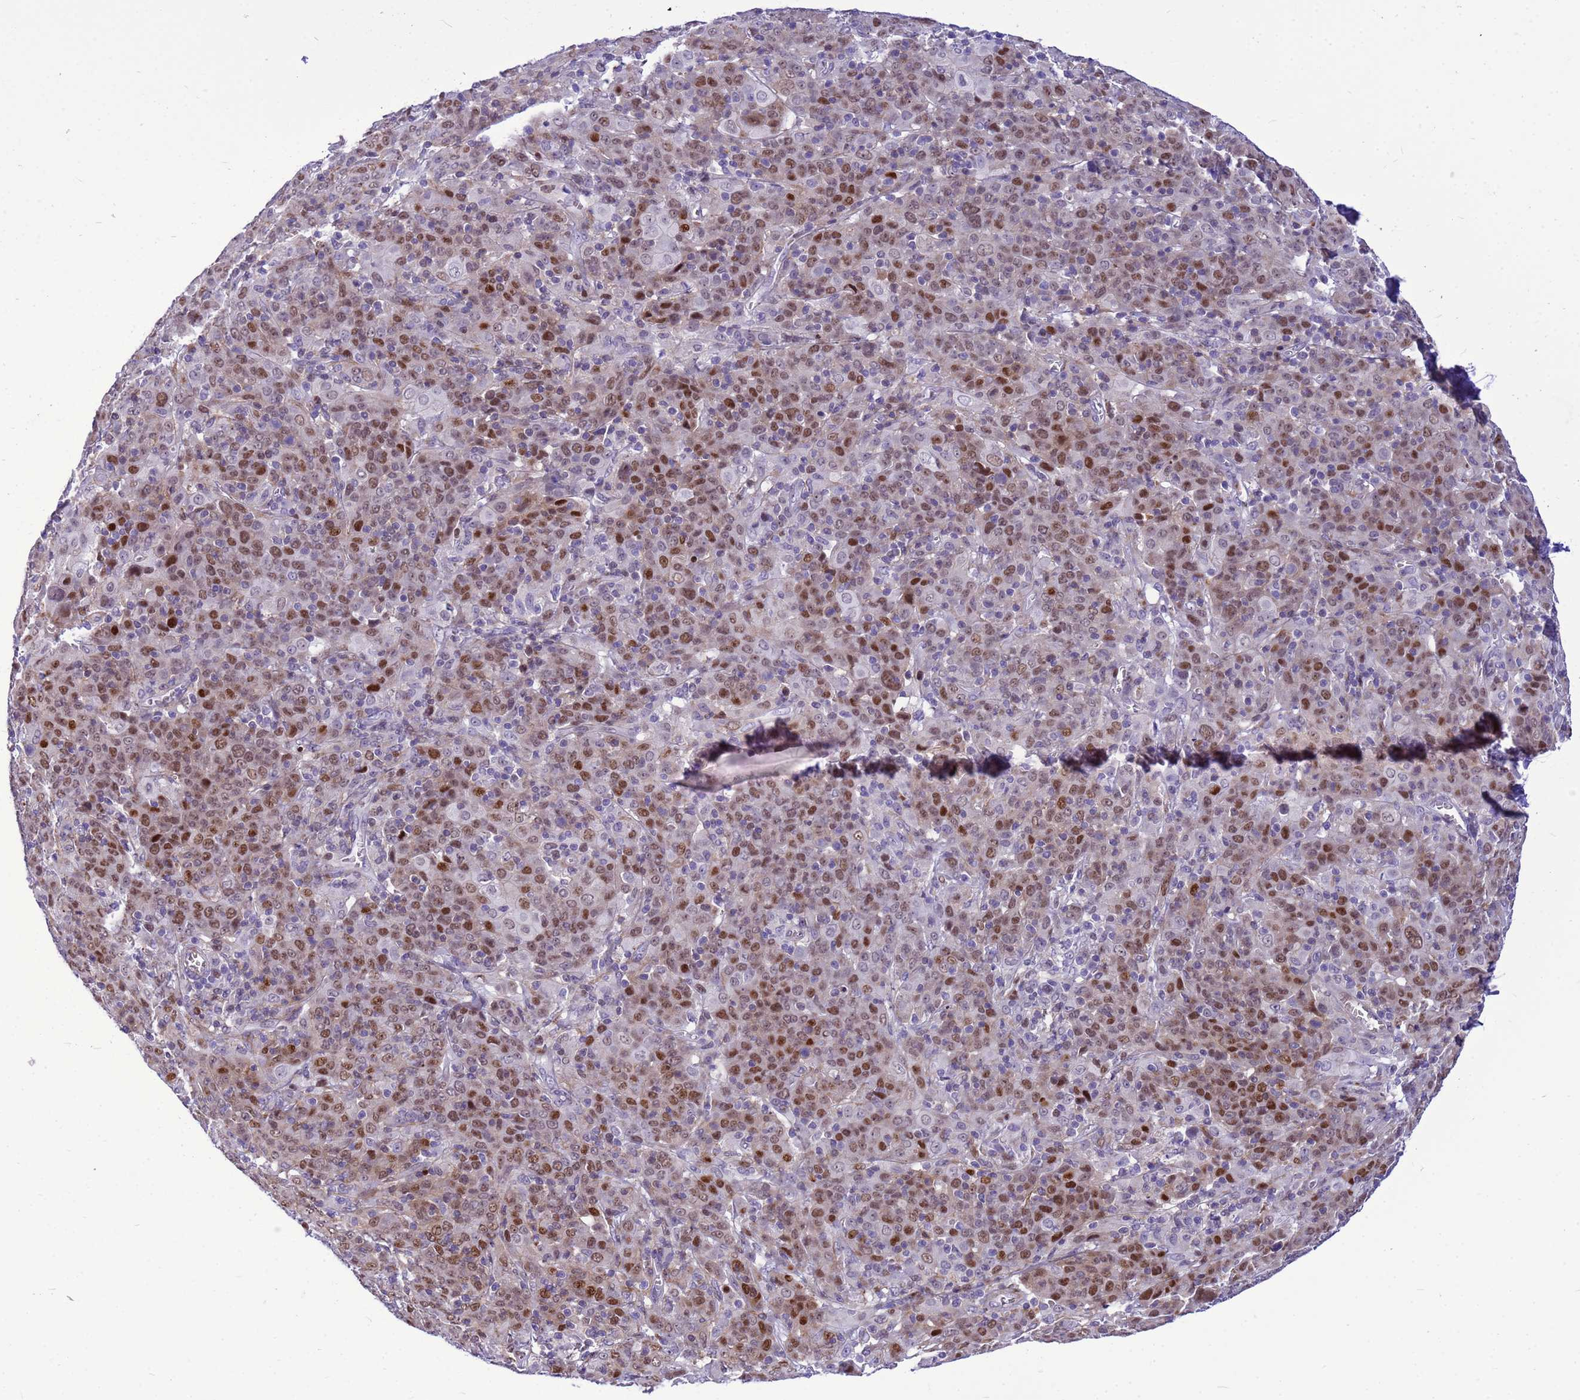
{"staining": {"intensity": "moderate", "quantity": ">75%", "location": "nuclear"}, "tissue": "cervical cancer", "cell_type": "Tumor cells", "image_type": "cancer", "snomed": [{"axis": "morphology", "description": "Squamous cell carcinoma, NOS"}, {"axis": "topography", "description": "Cervix"}], "caption": "Protein staining reveals moderate nuclear staining in approximately >75% of tumor cells in squamous cell carcinoma (cervical).", "gene": "ADAMTS7", "patient": {"sex": "female", "age": 67}}